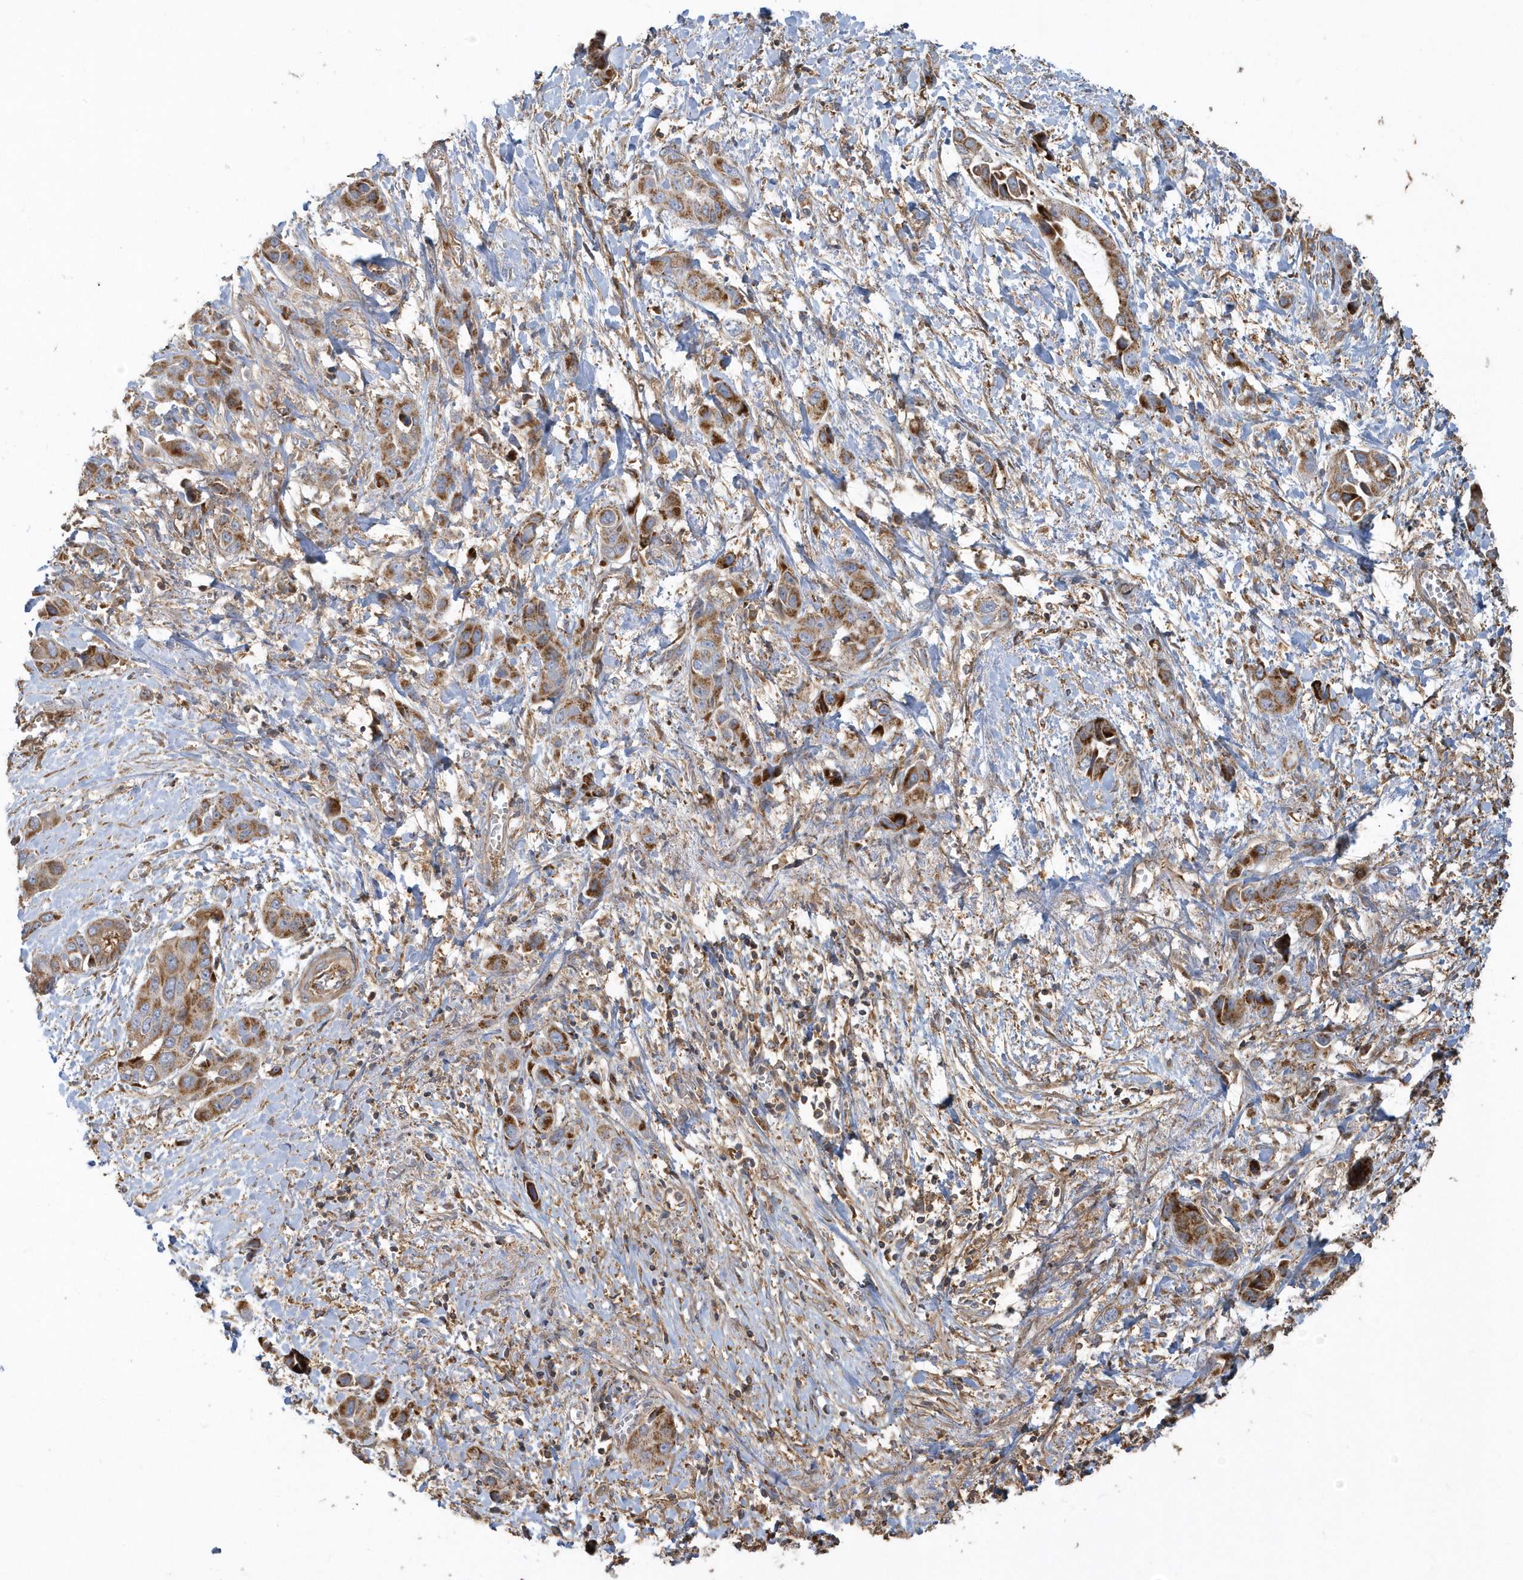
{"staining": {"intensity": "strong", "quantity": ">75%", "location": "cytoplasmic/membranous"}, "tissue": "liver cancer", "cell_type": "Tumor cells", "image_type": "cancer", "snomed": [{"axis": "morphology", "description": "Cholangiocarcinoma"}, {"axis": "topography", "description": "Liver"}], "caption": "The image exhibits immunohistochemical staining of cholangiocarcinoma (liver). There is strong cytoplasmic/membranous staining is identified in about >75% of tumor cells.", "gene": "TRAIP", "patient": {"sex": "female", "age": 52}}